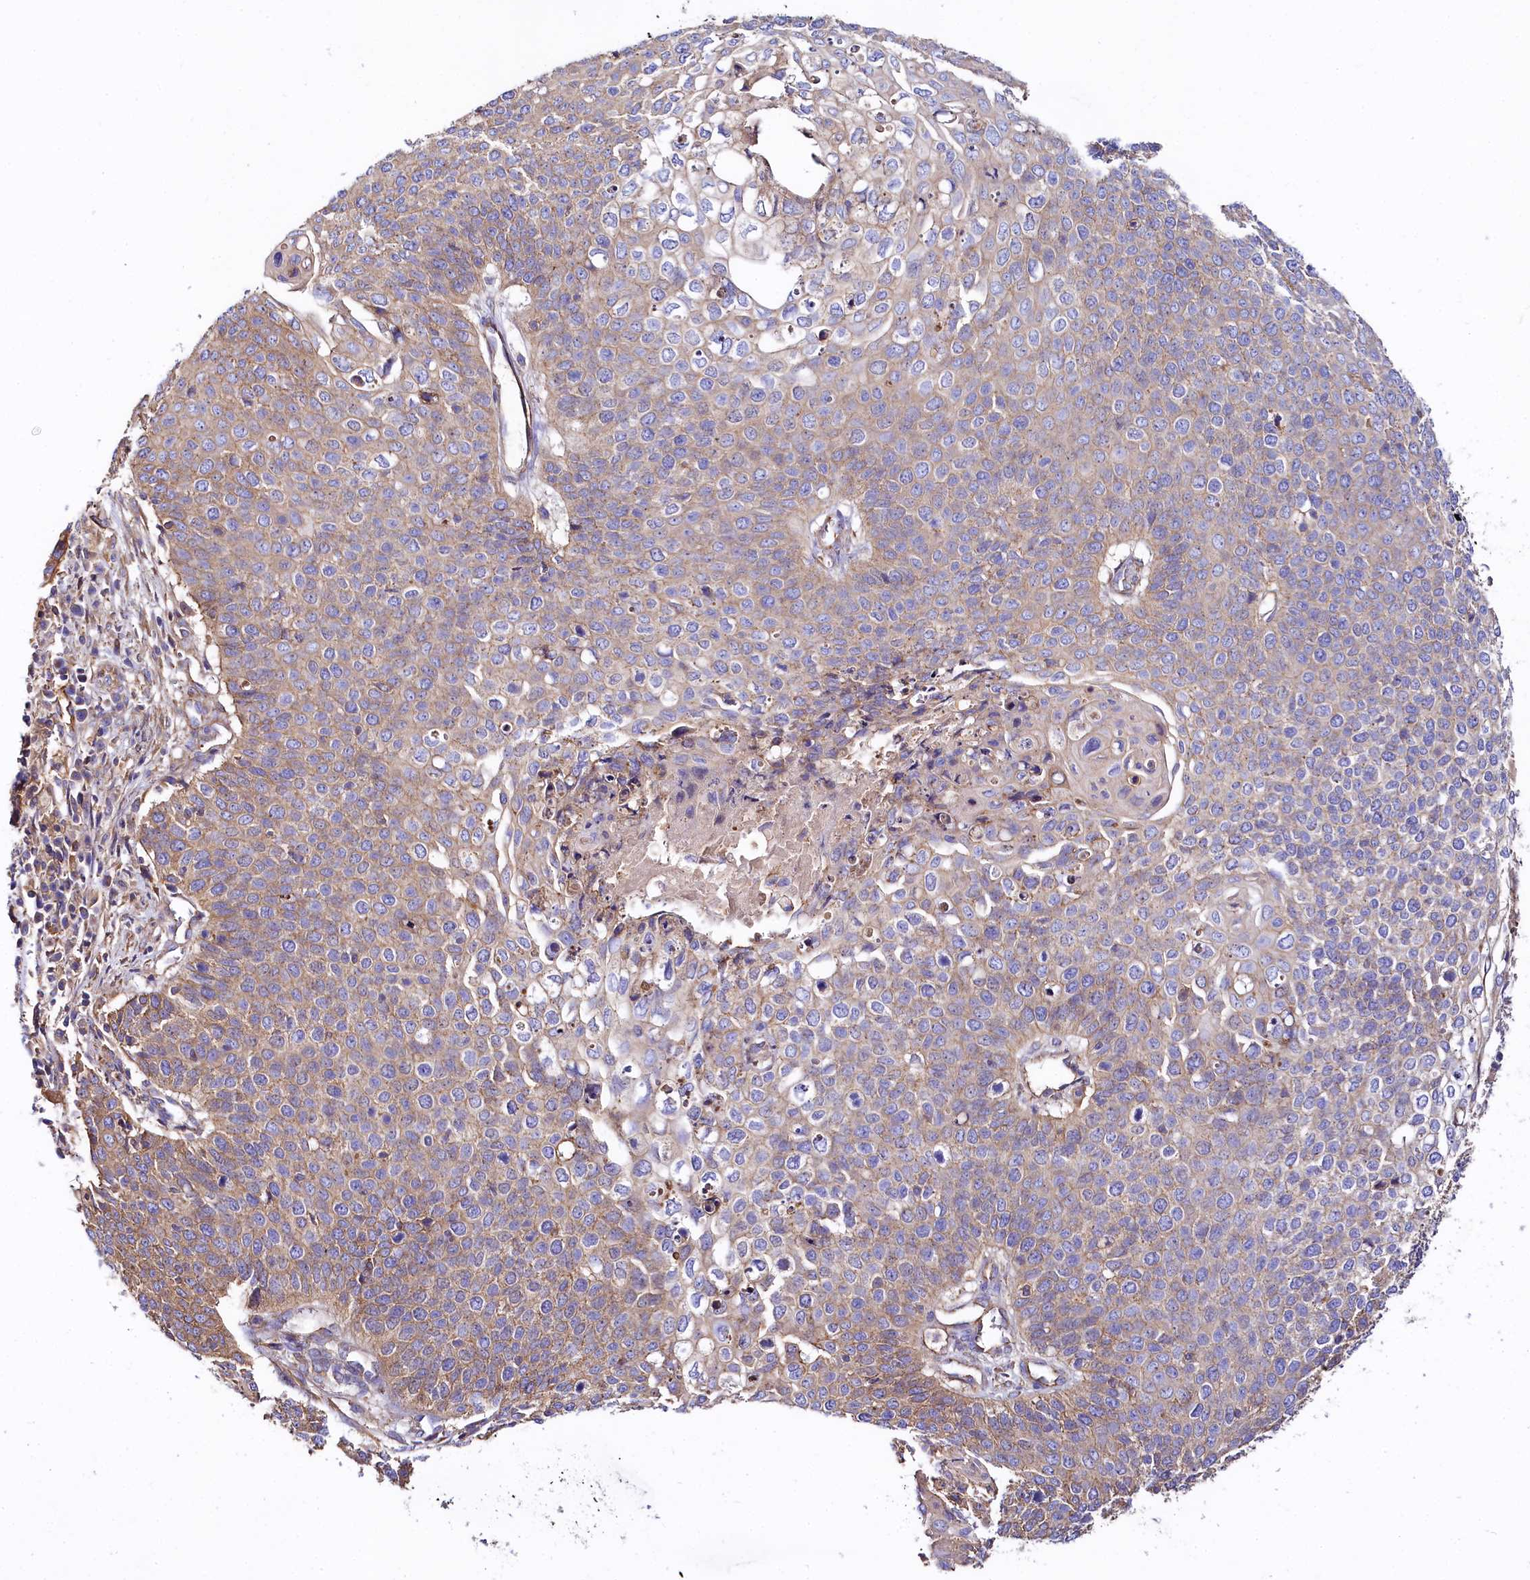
{"staining": {"intensity": "weak", "quantity": "25%-75%", "location": "cytoplasmic/membranous"}, "tissue": "cervical cancer", "cell_type": "Tumor cells", "image_type": "cancer", "snomed": [{"axis": "morphology", "description": "Squamous cell carcinoma, NOS"}, {"axis": "topography", "description": "Cervix"}], "caption": "About 25%-75% of tumor cells in human cervical squamous cell carcinoma display weak cytoplasmic/membranous protein staining as visualized by brown immunohistochemical staining.", "gene": "FCHSD2", "patient": {"sex": "female", "age": 39}}